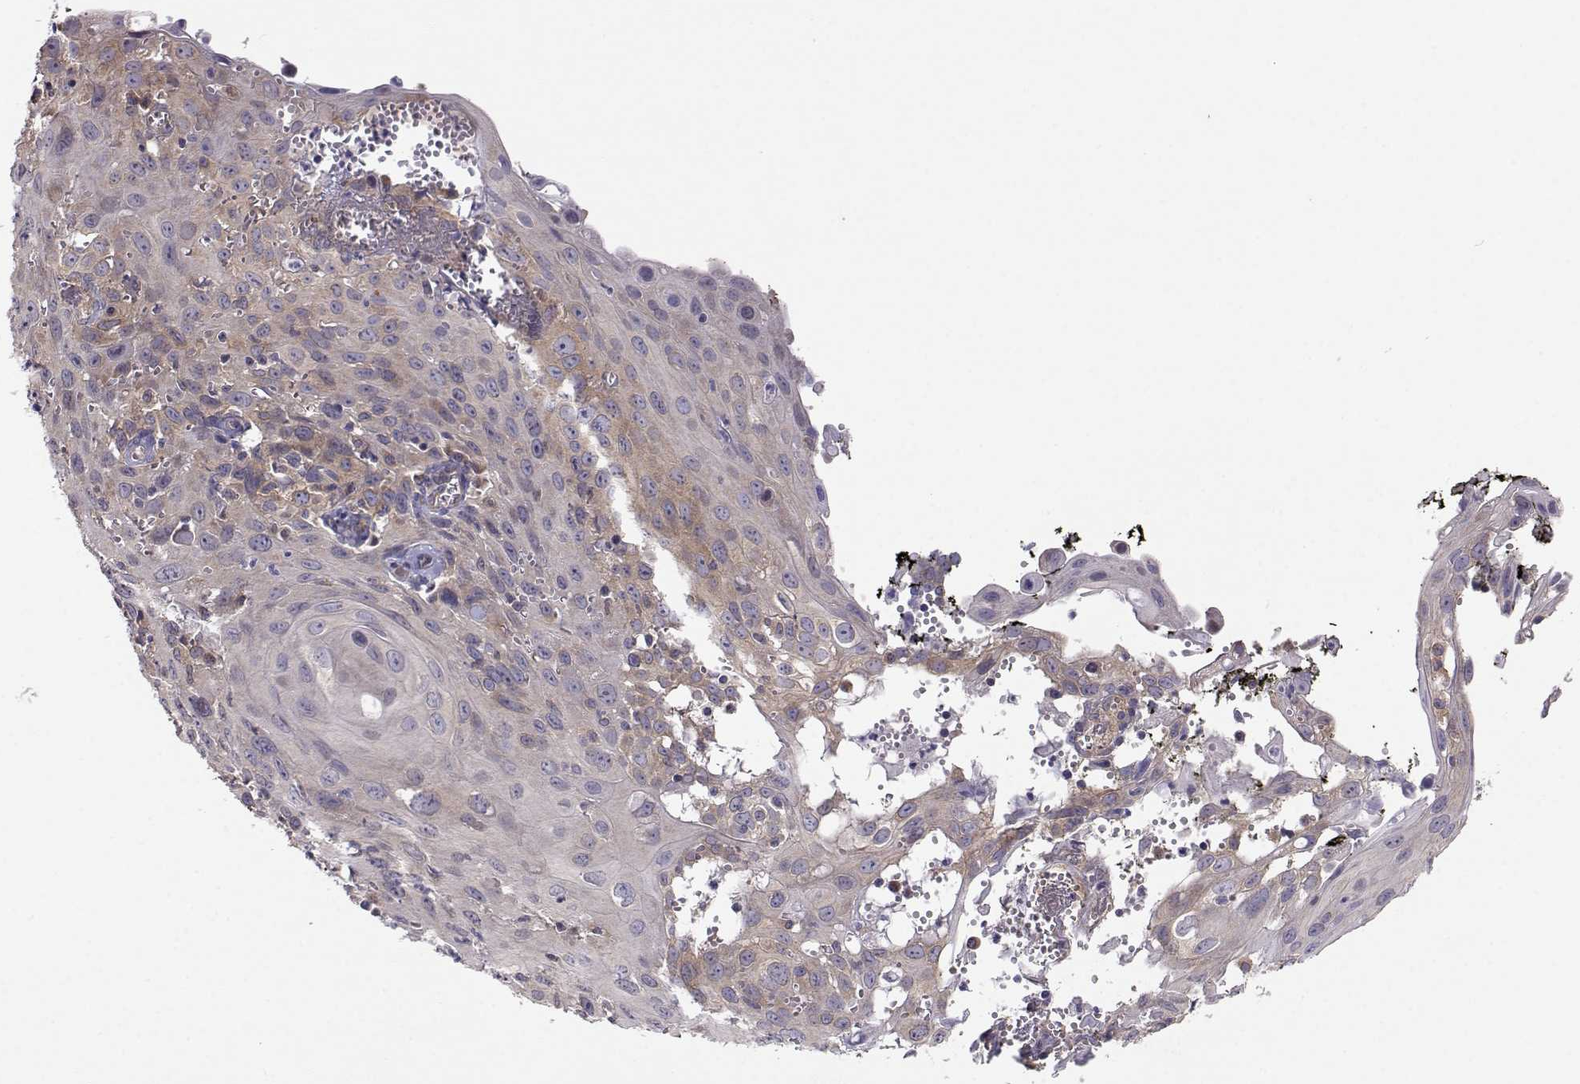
{"staining": {"intensity": "moderate", "quantity": ">75%", "location": "cytoplasmic/membranous"}, "tissue": "cervical cancer", "cell_type": "Tumor cells", "image_type": "cancer", "snomed": [{"axis": "morphology", "description": "Squamous cell carcinoma, NOS"}, {"axis": "topography", "description": "Cervix"}], "caption": "Moderate cytoplasmic/membranous staining is seen in about >75% of tumor cells in cervical cancer.", "gene": "PAIP1", "patient": {"sex": "female", "age": 38}}